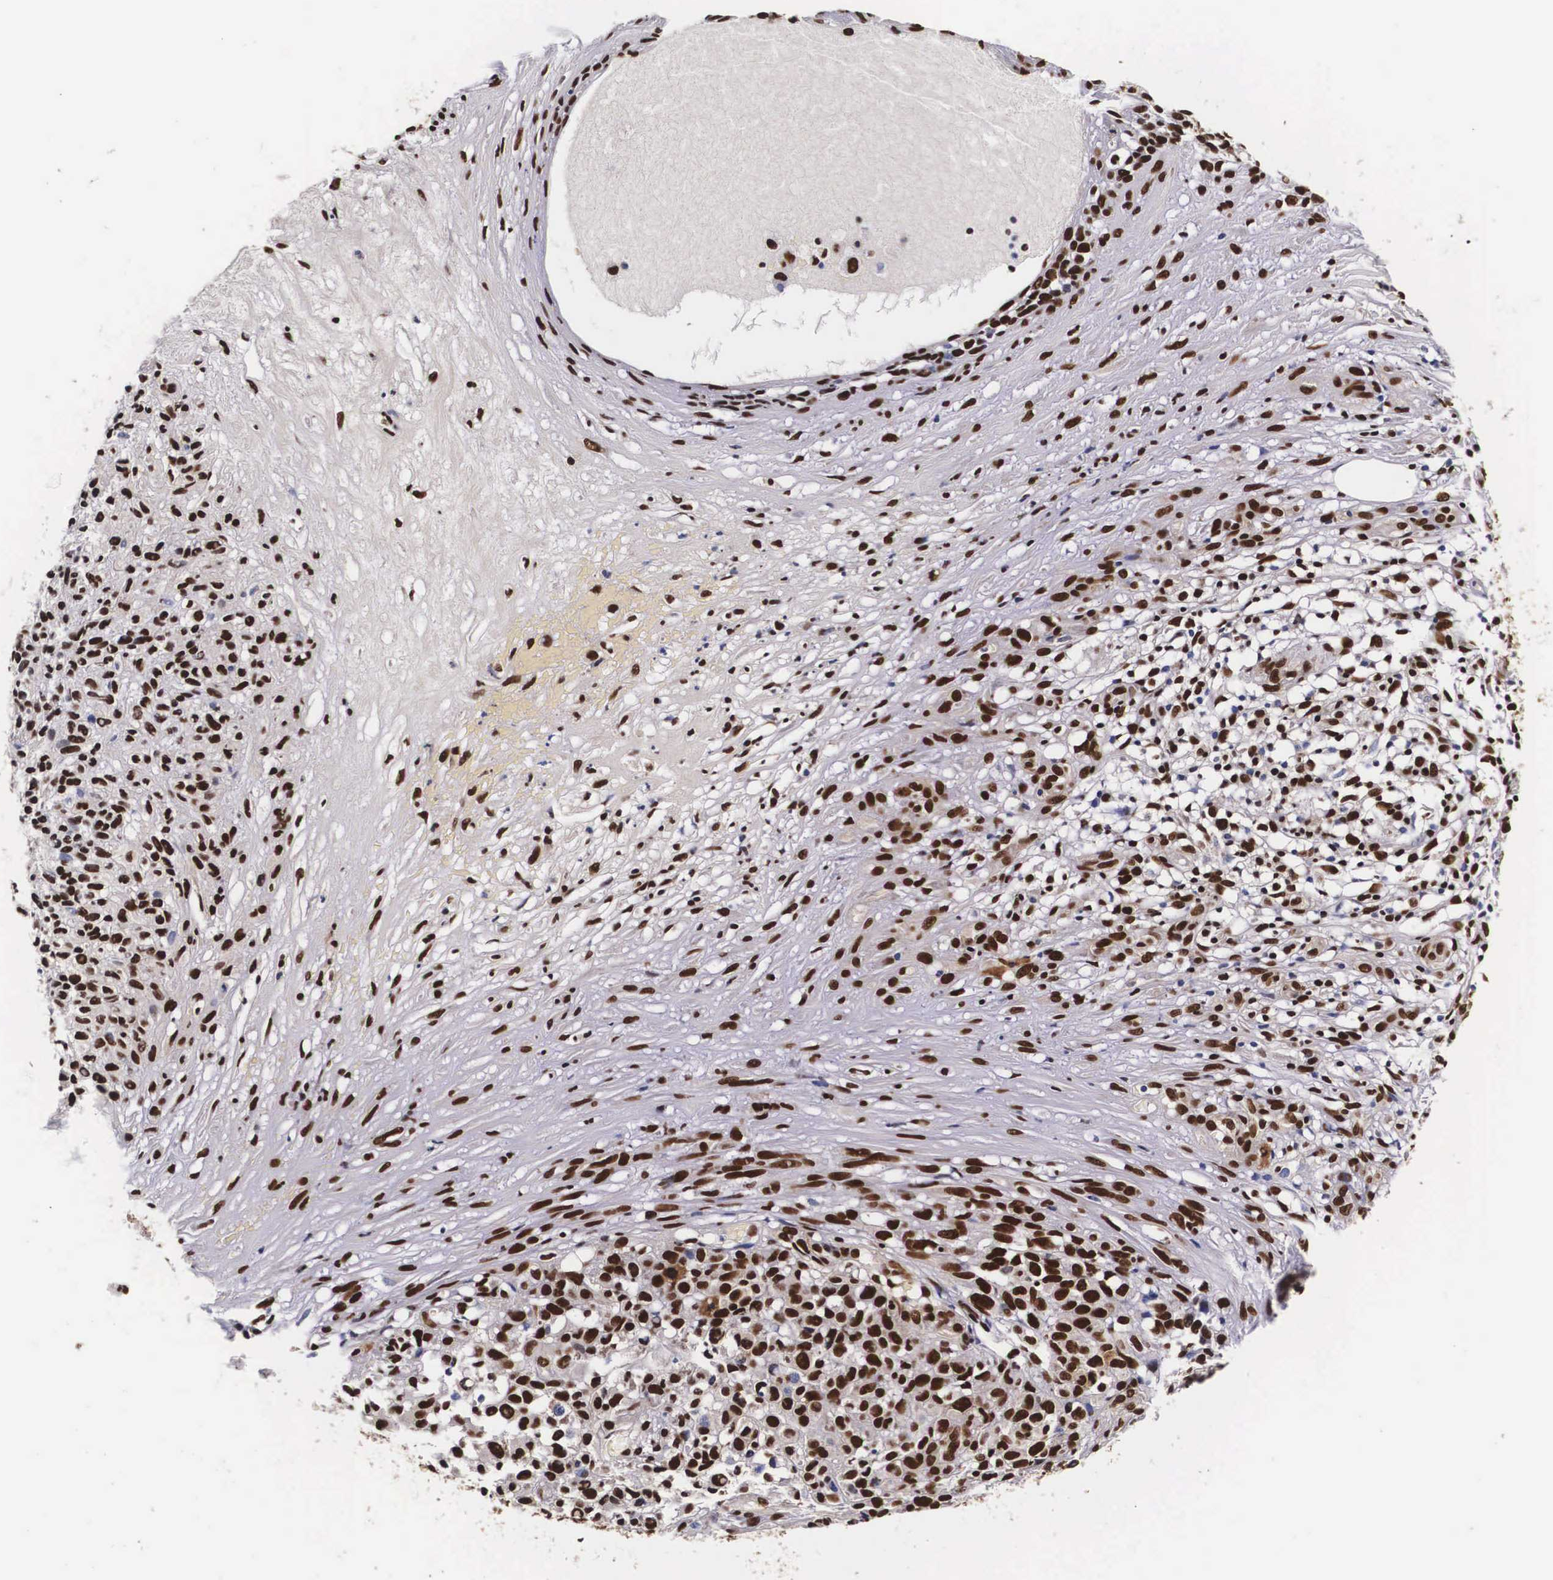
{"staining": {"intensity": "strong", "quantity": ">75%", "location": "nuclear"}, "tissue": "melanoma", "cell_type": "Tumor cells", "image_type": "cancer", "snomed": [{"axis": "morphology", "description": "Malignant melanoma, NOS"}, {"axis": "topography", "description": "Skin"}], "caption": "Malignant melanoma tissue exhibits strong nuclear staining in approximately >75% of tumor cells, visualized by immunohistochemistry. (DAB (3,3'-diaminobenzidine) IHC, brown staining for protein, blue staining for nuclei).", "gene": "PABPN1", "patient": {"sex": "female", "age": 85}}